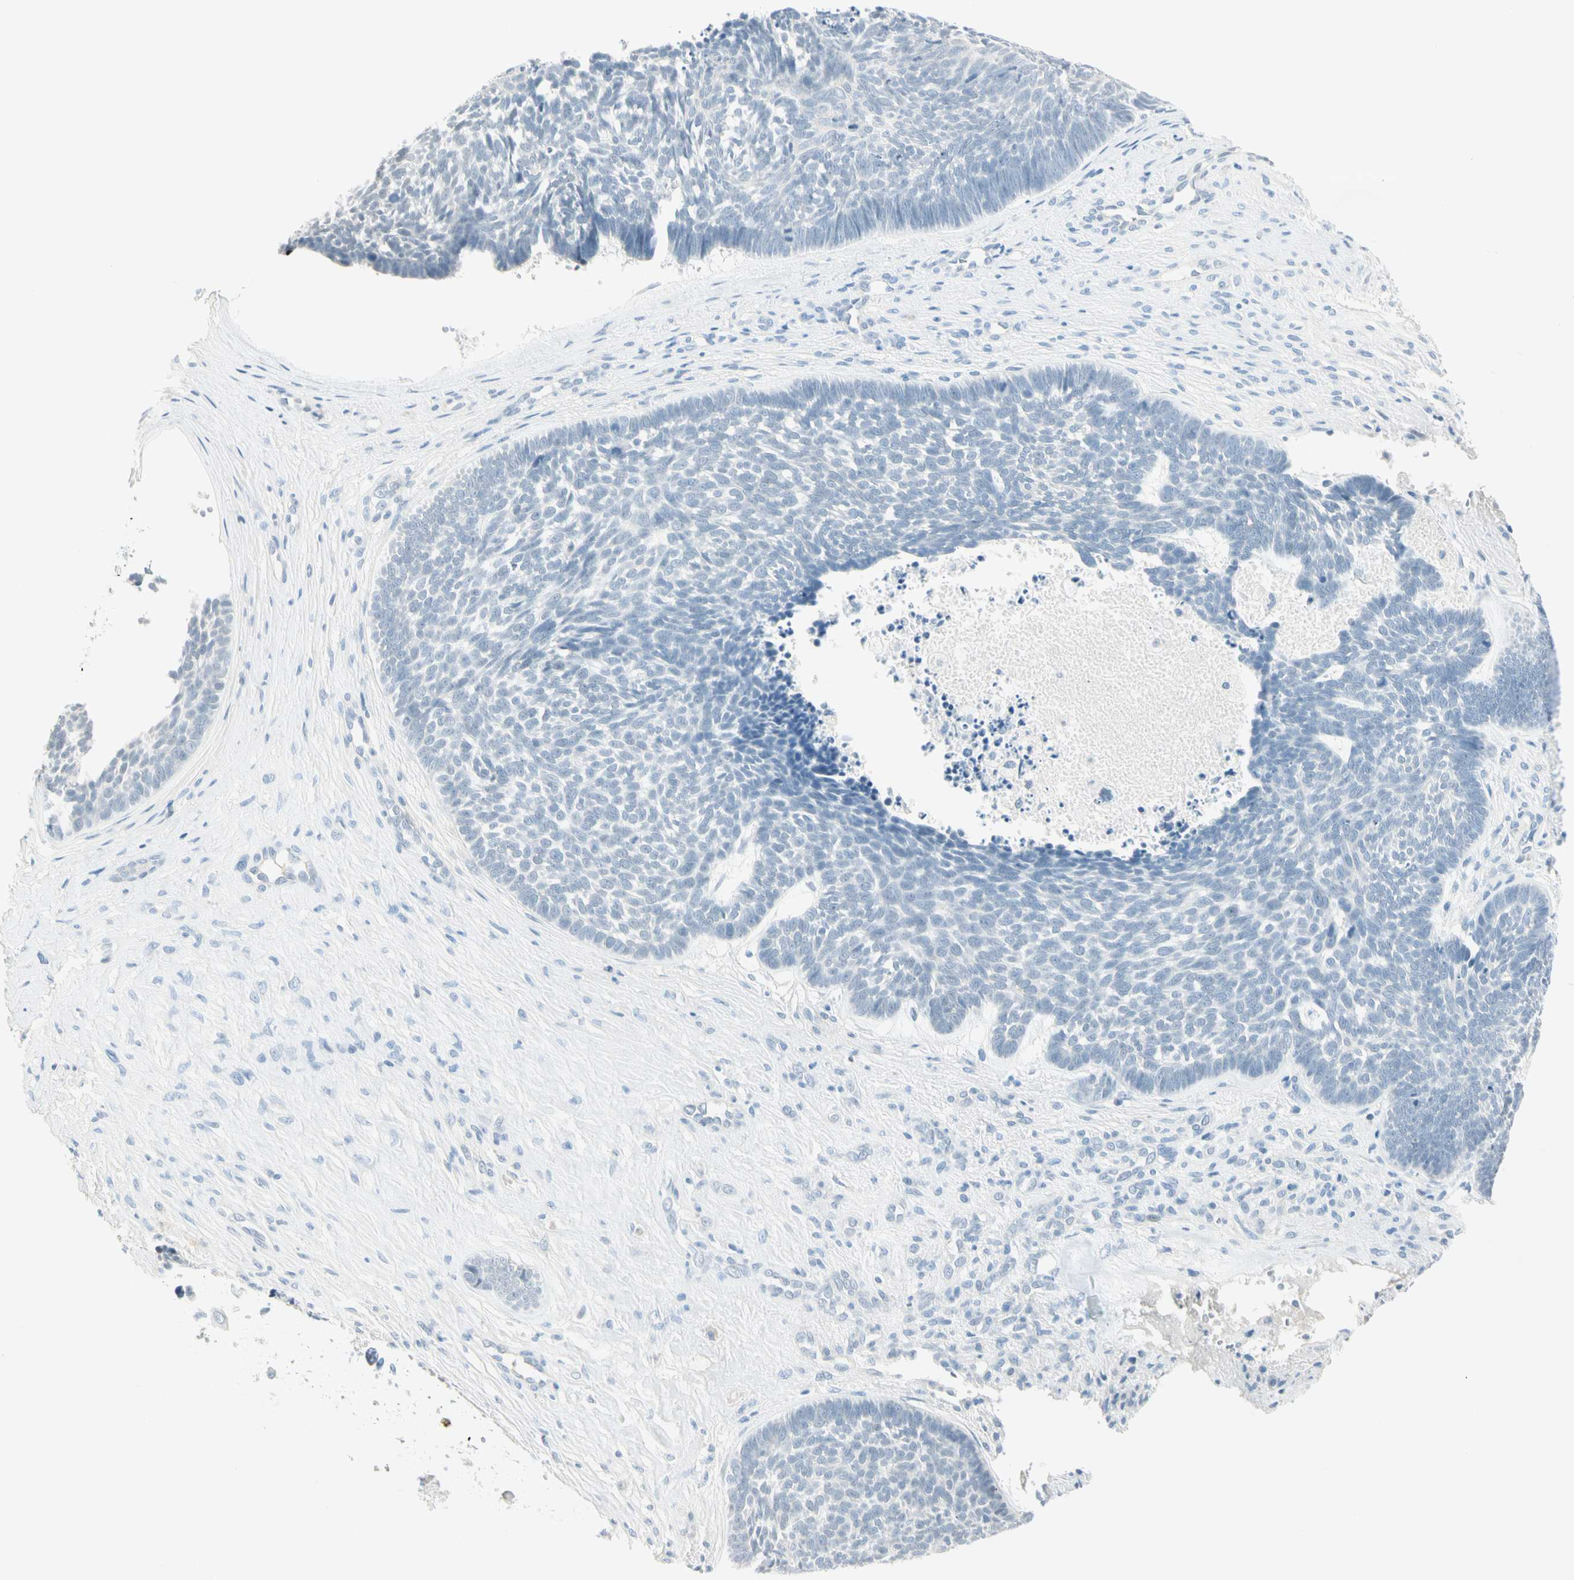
{"staining": {"intensity": "negative", "quantity": "none", "location": "none"}, "tissue": "skin cancer", "cell_type": "Tumor cells", "image_type": "cancer", "snomed": [{"axis": "morphology", "description": "Basal cell carcinoma"}, {"axis": "topography", "description": "Skin"}], "caption": "DAB (3,3'-diaminobenzidine) immunohistochemical staining of human basal cell carcinoma (skin) shows no significant staining in tumor cells.", "gene": "MLLT10", "patient": {"sex": "male", "age": 84}}